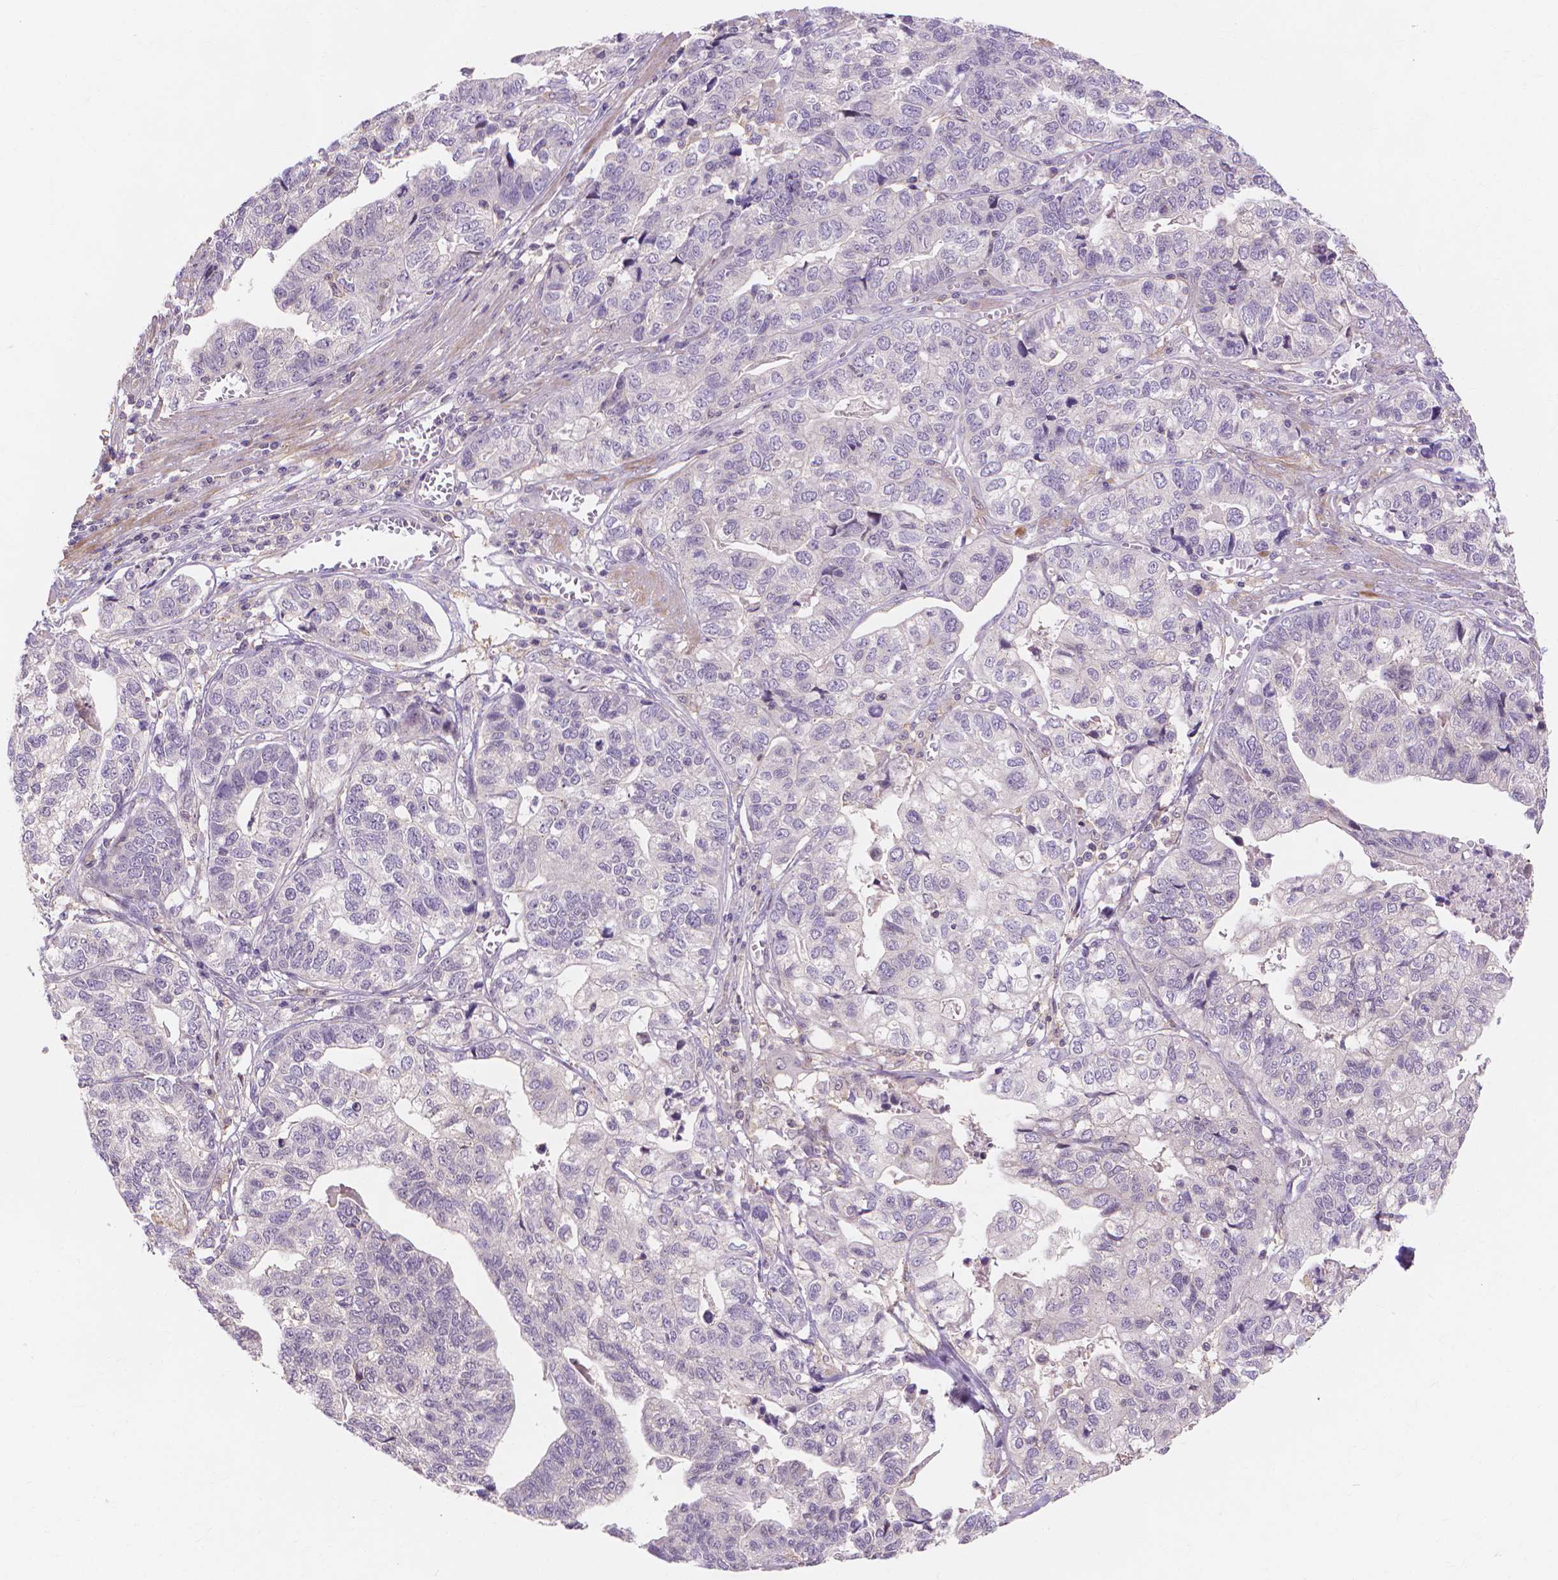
{"staining": {"intensity": "negative", "quantity": "none", "location": "none"}, "tissue": "stomach cancer", "cell_type": "Tumor cells", "image_type": "cancer", "snomed": [{"axis": "morphology", "description": "Adenocarcinoma, NOS"}, {"axis": "topography", "description": "Stomach, upper"}], "caption": "There is no significant positivity in tumor cells of adenocarcinoma (stomach).", "gene": "PRDM13", "patient": {"sex": "female", "age": 67}}